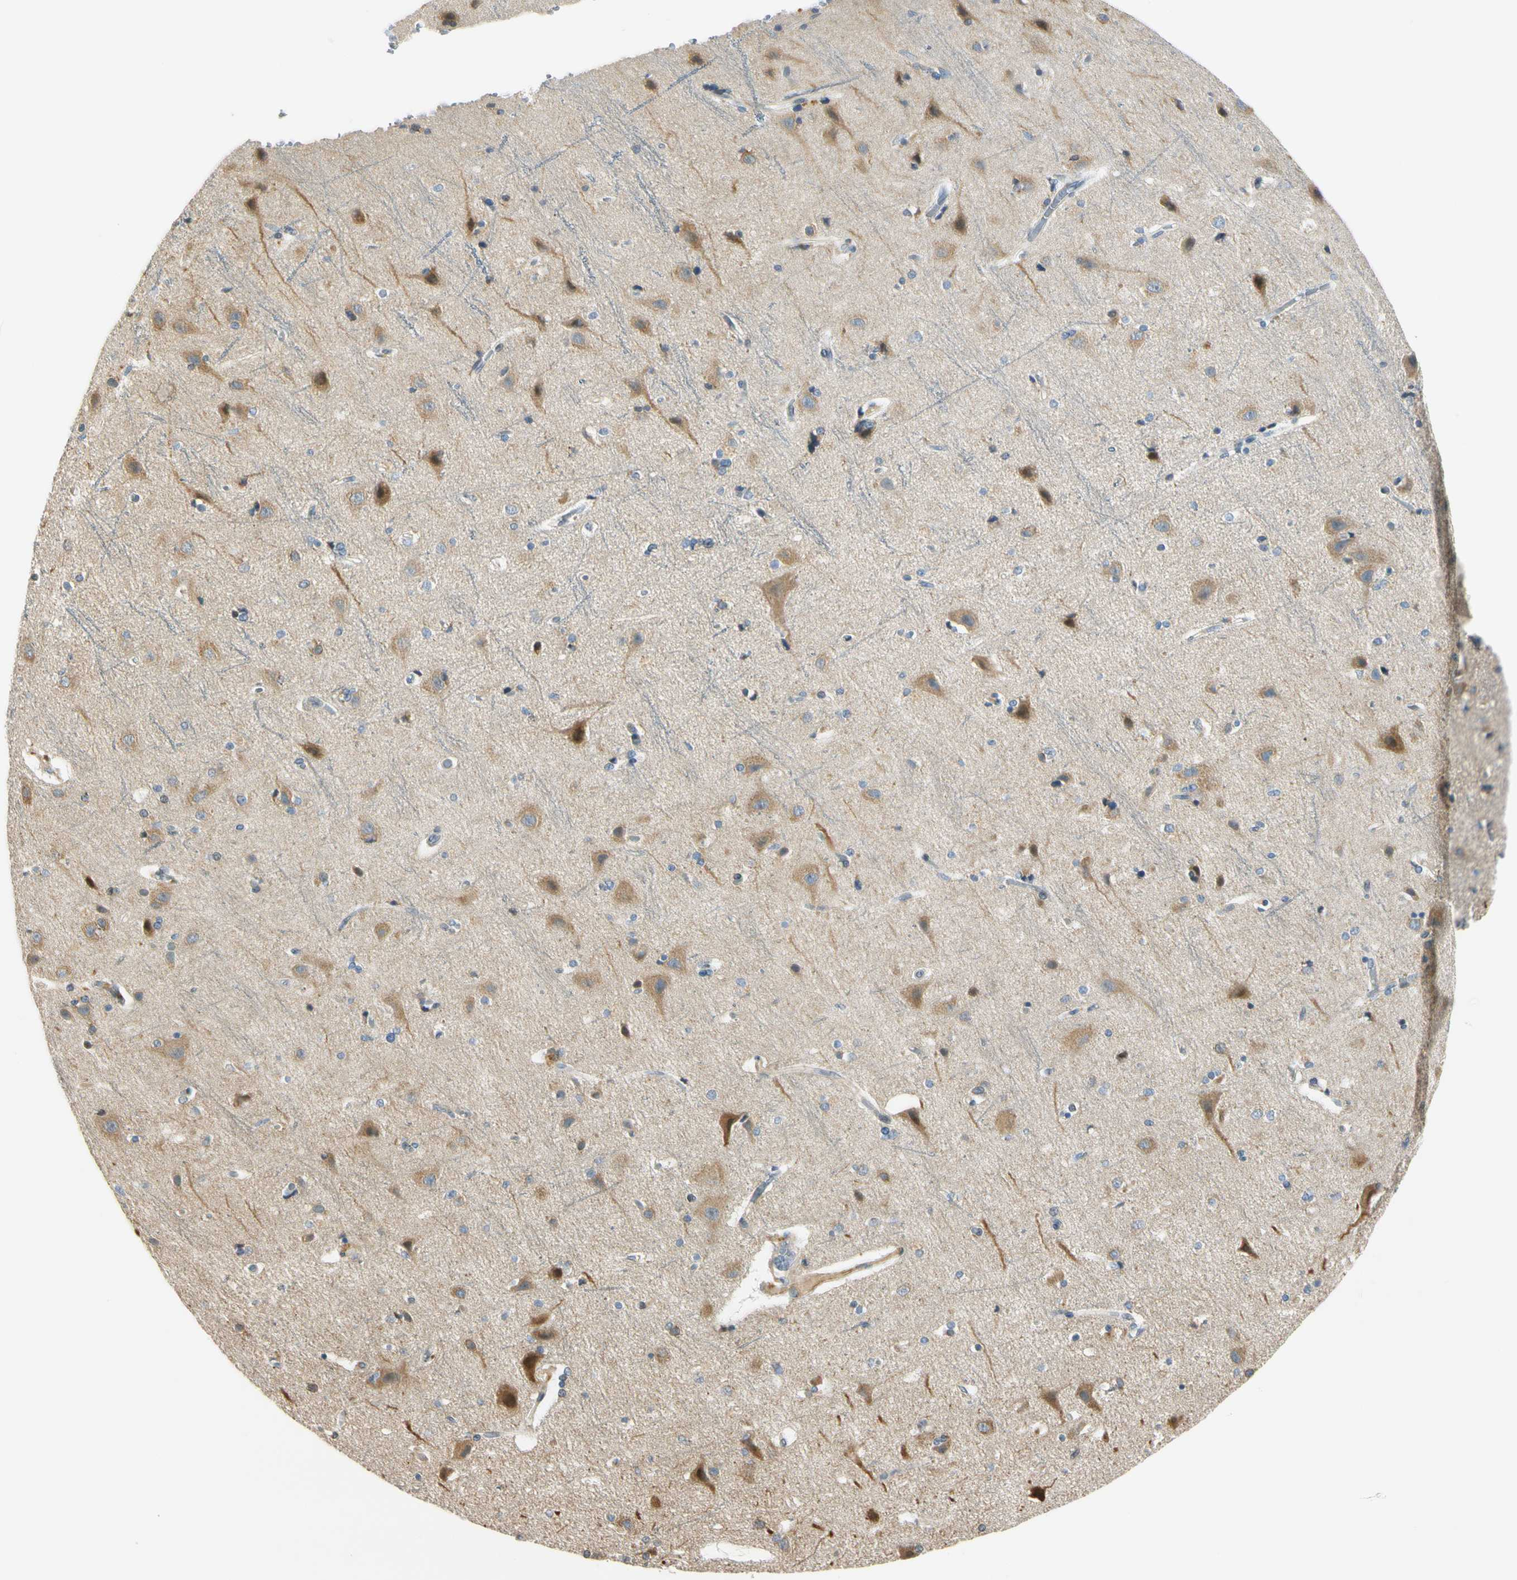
{"staining": {"intensity": "negative", "quantity": "none", "location": "none"}, "tissue": "cerebral cortex", "cell_type": "Endothelial cells", "image_type": "normal", "snomed": [{"axis": "morphology", "description": "Normal tissue, NOS"}, {"axis": "topography", "description": "Cerebral cortex"}], "caption": "This image is of benign cerebral cortex stained with IHC to label a protein in brown with the nuclei are counter-stained blue. There is no staining in endothelial cells. Brightfield microscopy of IHC stained with DAB (brown) and hematoxylin (blue), captured at high magnification.", "gene": "NPDC1", "patient": {"sex": "female", "age": 54}}